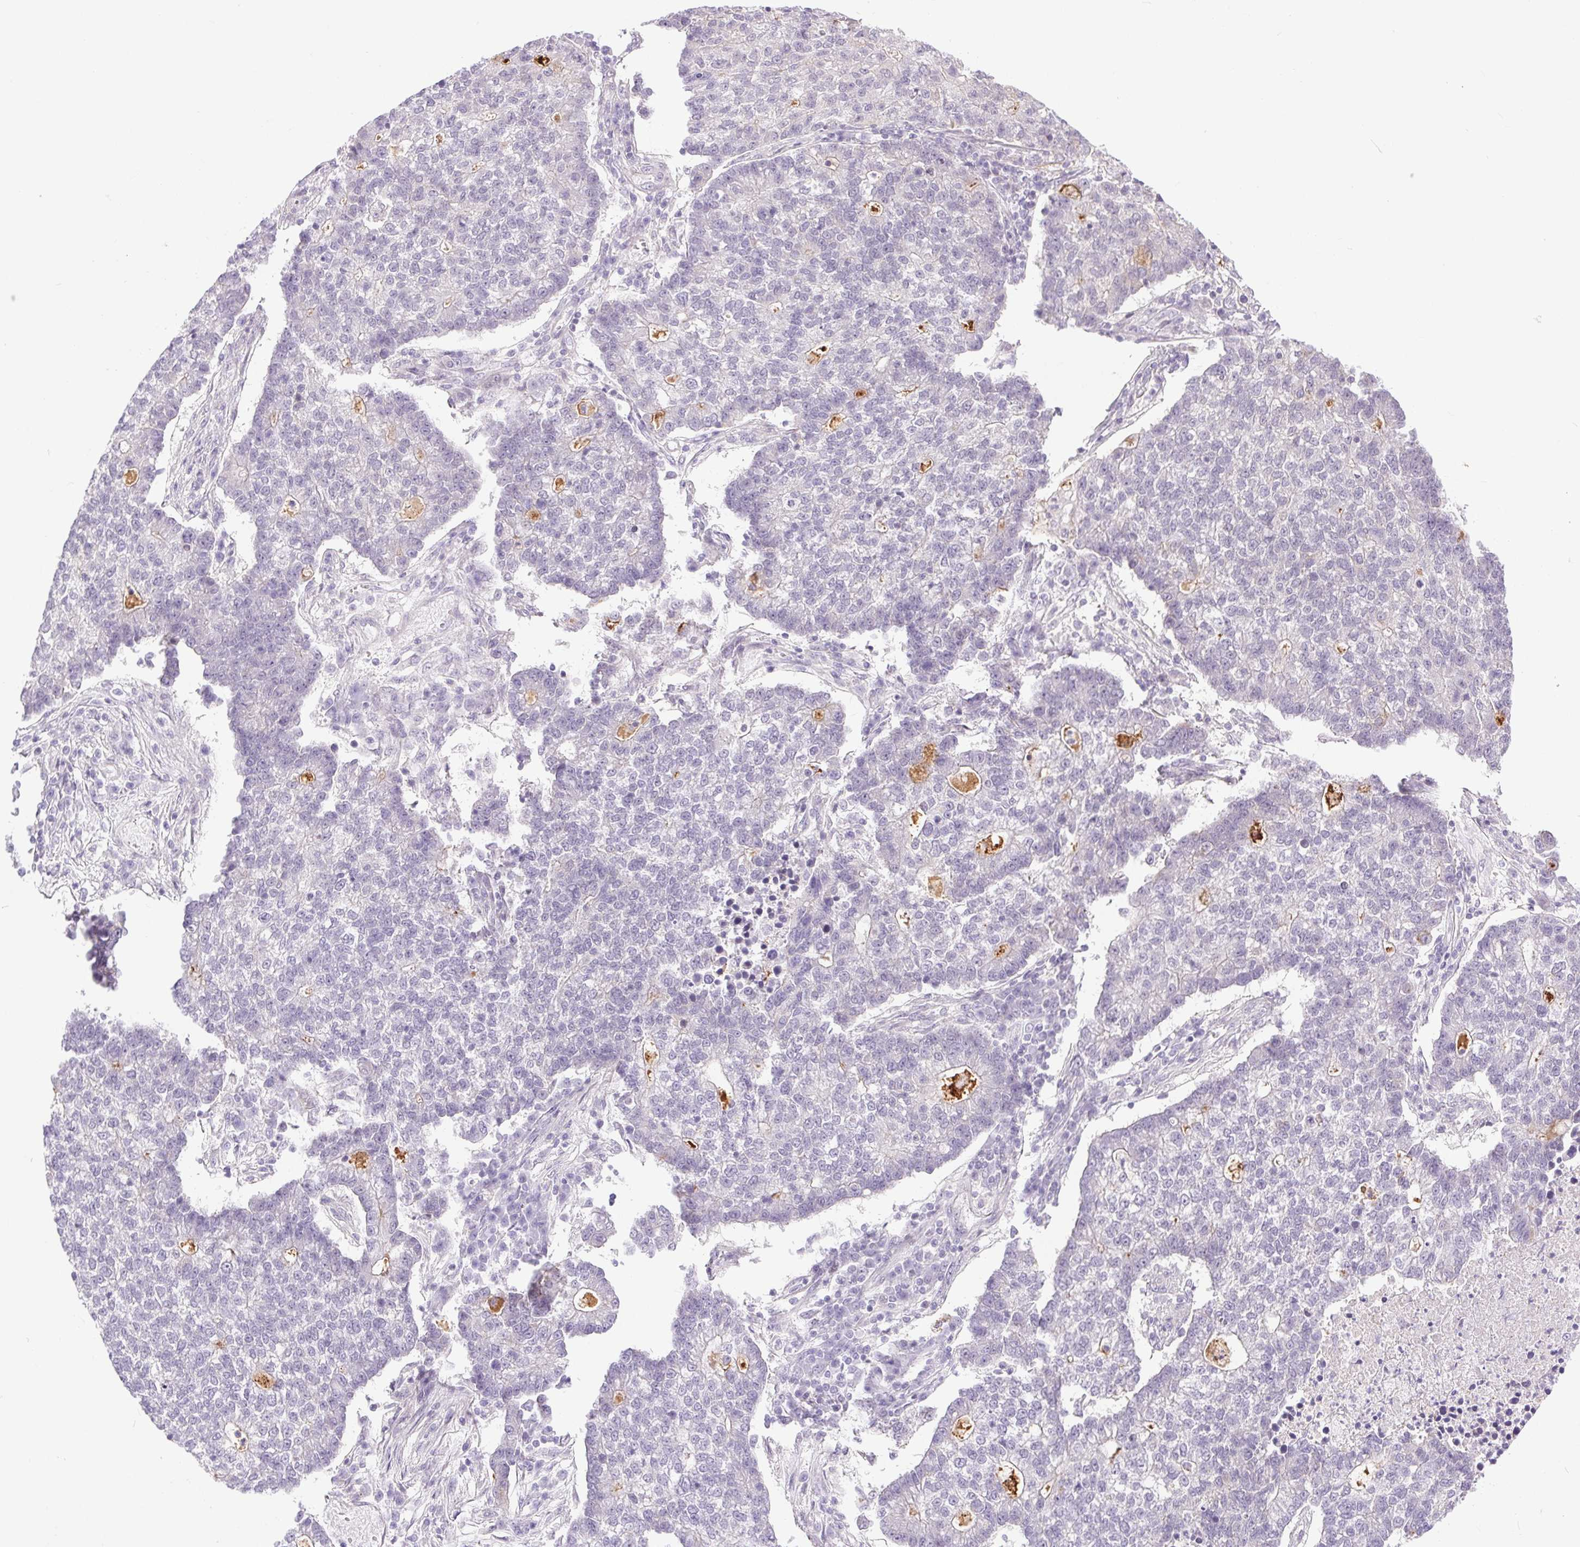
{"staining": {"intensity": "negative", "quantity": "none", "location": "none"}, "tissue": "lung cancer", "cell_type": "Tumor cells", "image_type": "cancer", "snomed": [{"axis": "morphology", "description": "Adenocarcinoma, NOS"}, {"axis": "topography", "description": "Lung"}], "caption": "Lung cancer was stained to show a protein in brown. There is no significant expression in tumor cells.", "gene": "SYT11", "patient": {"sex": "male", "age": 57}}